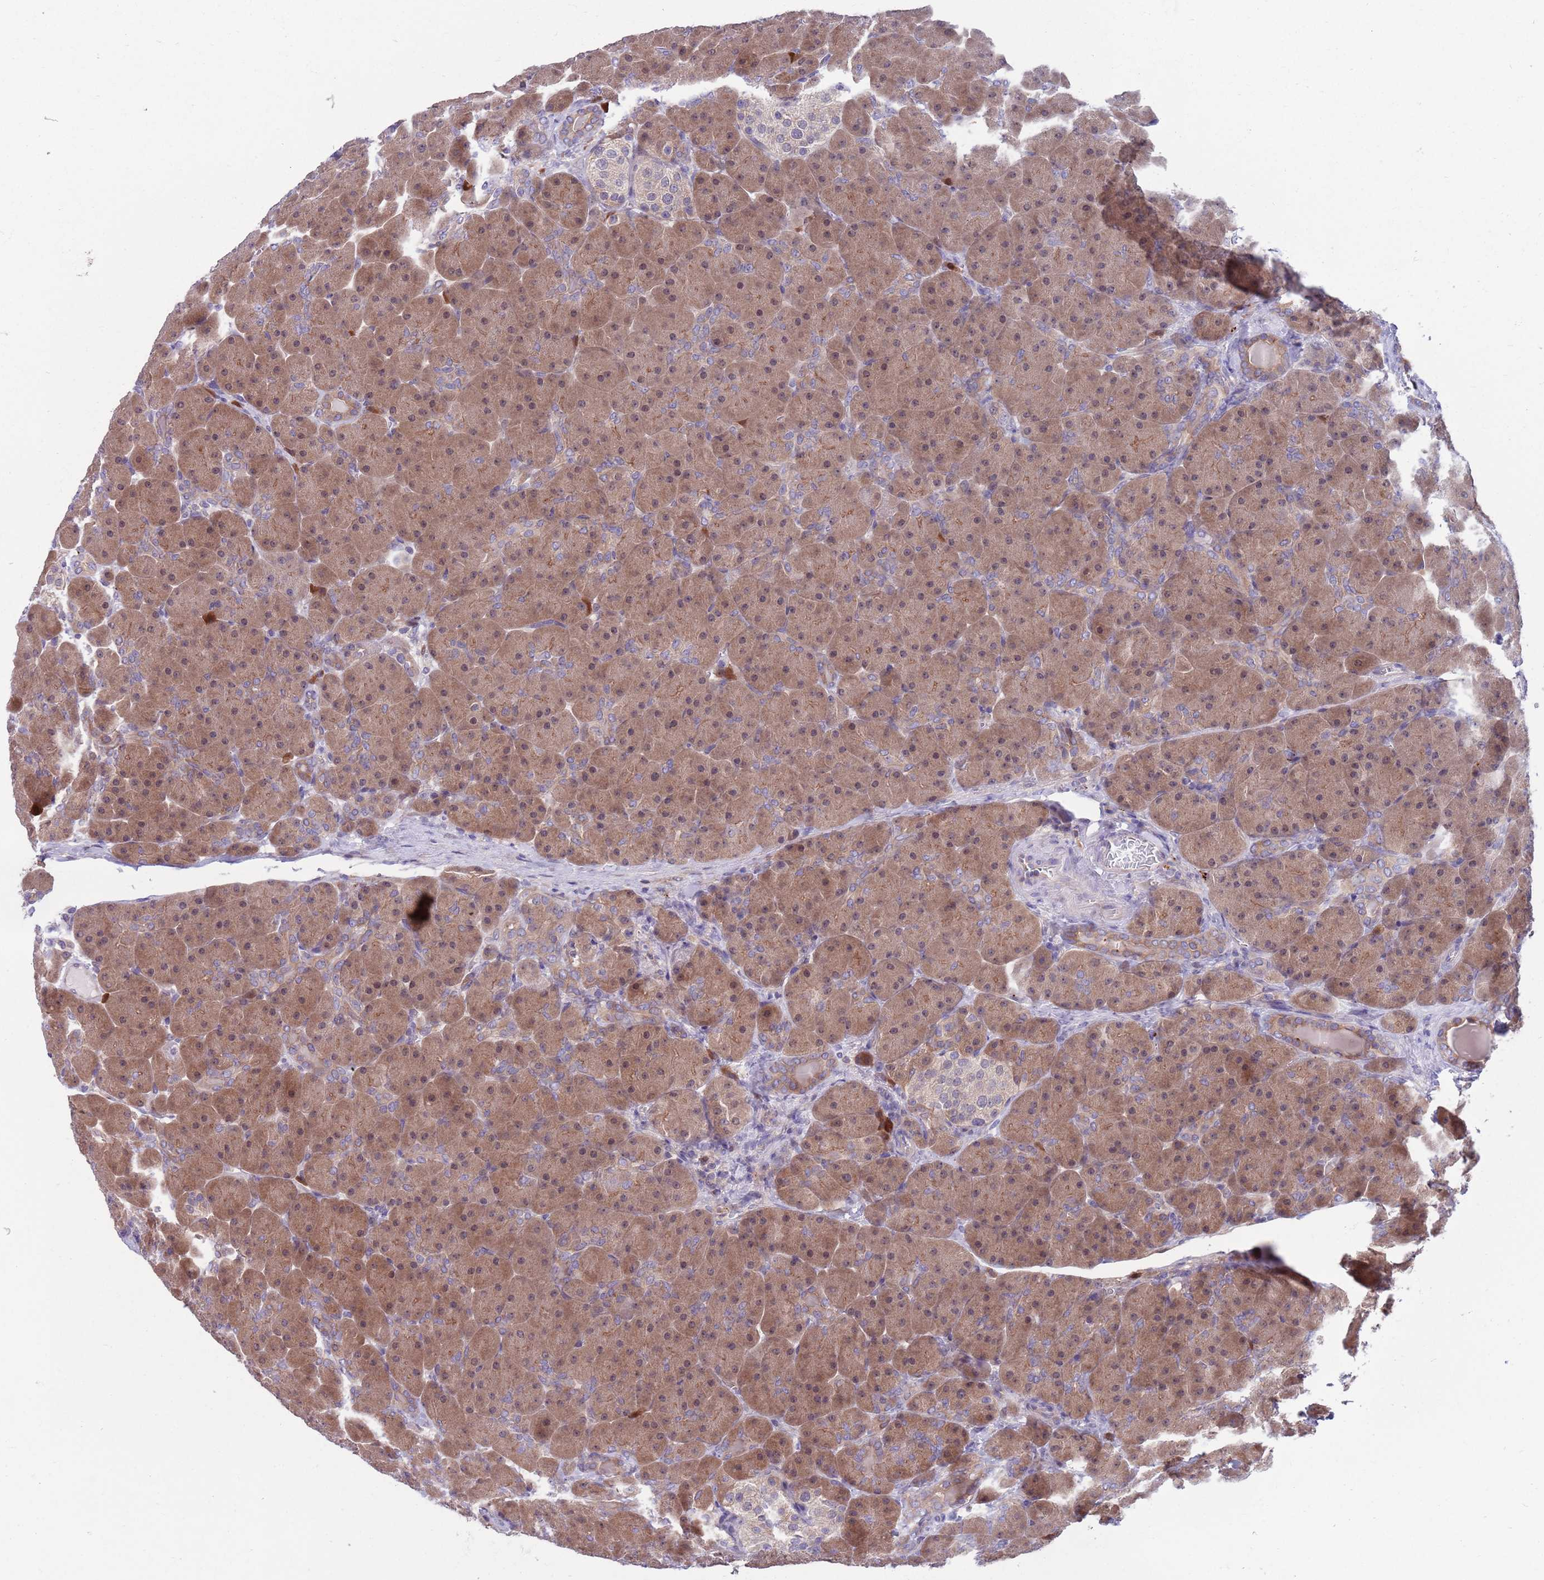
{"staining": {"intensity": "moderate", "quantity": "25%-75%", "location": "cytoplasmic/membranous"}, "tissue": "pancreas", "cell_type": "Exocrine glandular cells", "image_type": "normal", "snomed": [{"axis": "morphology", "description": "Normal tissue, NOS"}, {"axis": "topography", "description": "Pancreas"}], "caption": "A brown stain shows moderate cytoplasmic/membranous staining of a protein in exocrine glandular cells of benign pancreas. Immunohistochemistry (ihc) stains the protein in brown and the nuclei are stained blue.", "gene": "KLHL29", "patient": {"sex": "male", "age": 66}}